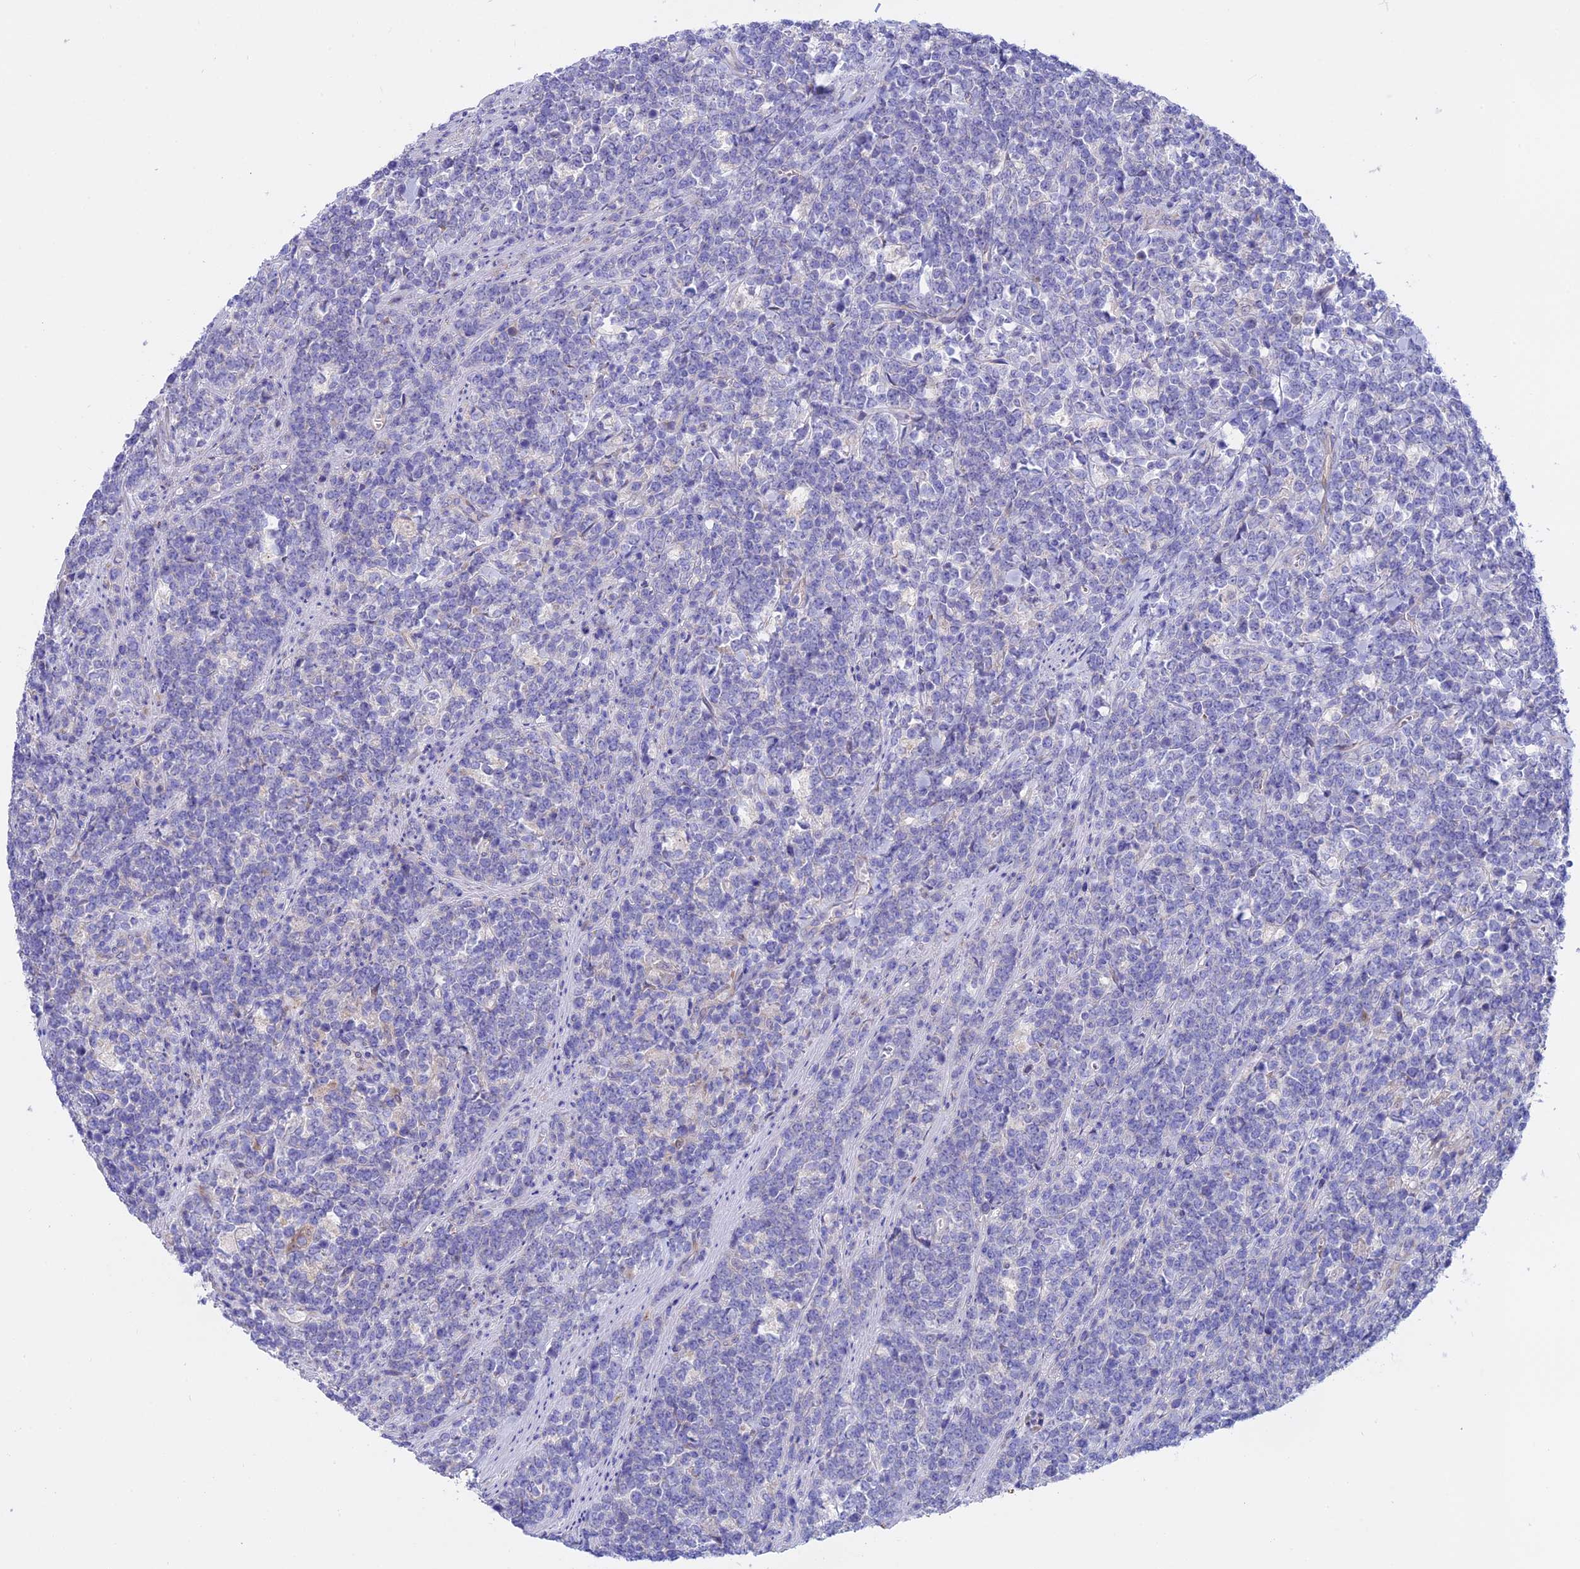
{"staining": {"intensity": "negative", "quantity": "none", "location": "none"}, "tissue": "lymphoma", "cell_type": "Tumor cells", "image_type": "cancer", "snomed": [{"axis": "morphology", "description": "Malignant lymphoma, non-Hodgkin's type, High grade"}, {"axis": "topography", "description": "Small intestine"}], "caption": "DAB (3,3'-diaminobenzidine) immunohistochemical staining of human malignant lymphoma, non-Hodgkin's type (high-grade) exhibits no significant expression in tumor cells.", "gene": "TMEM138", "patient": {"sex": "male", "age": 8}}